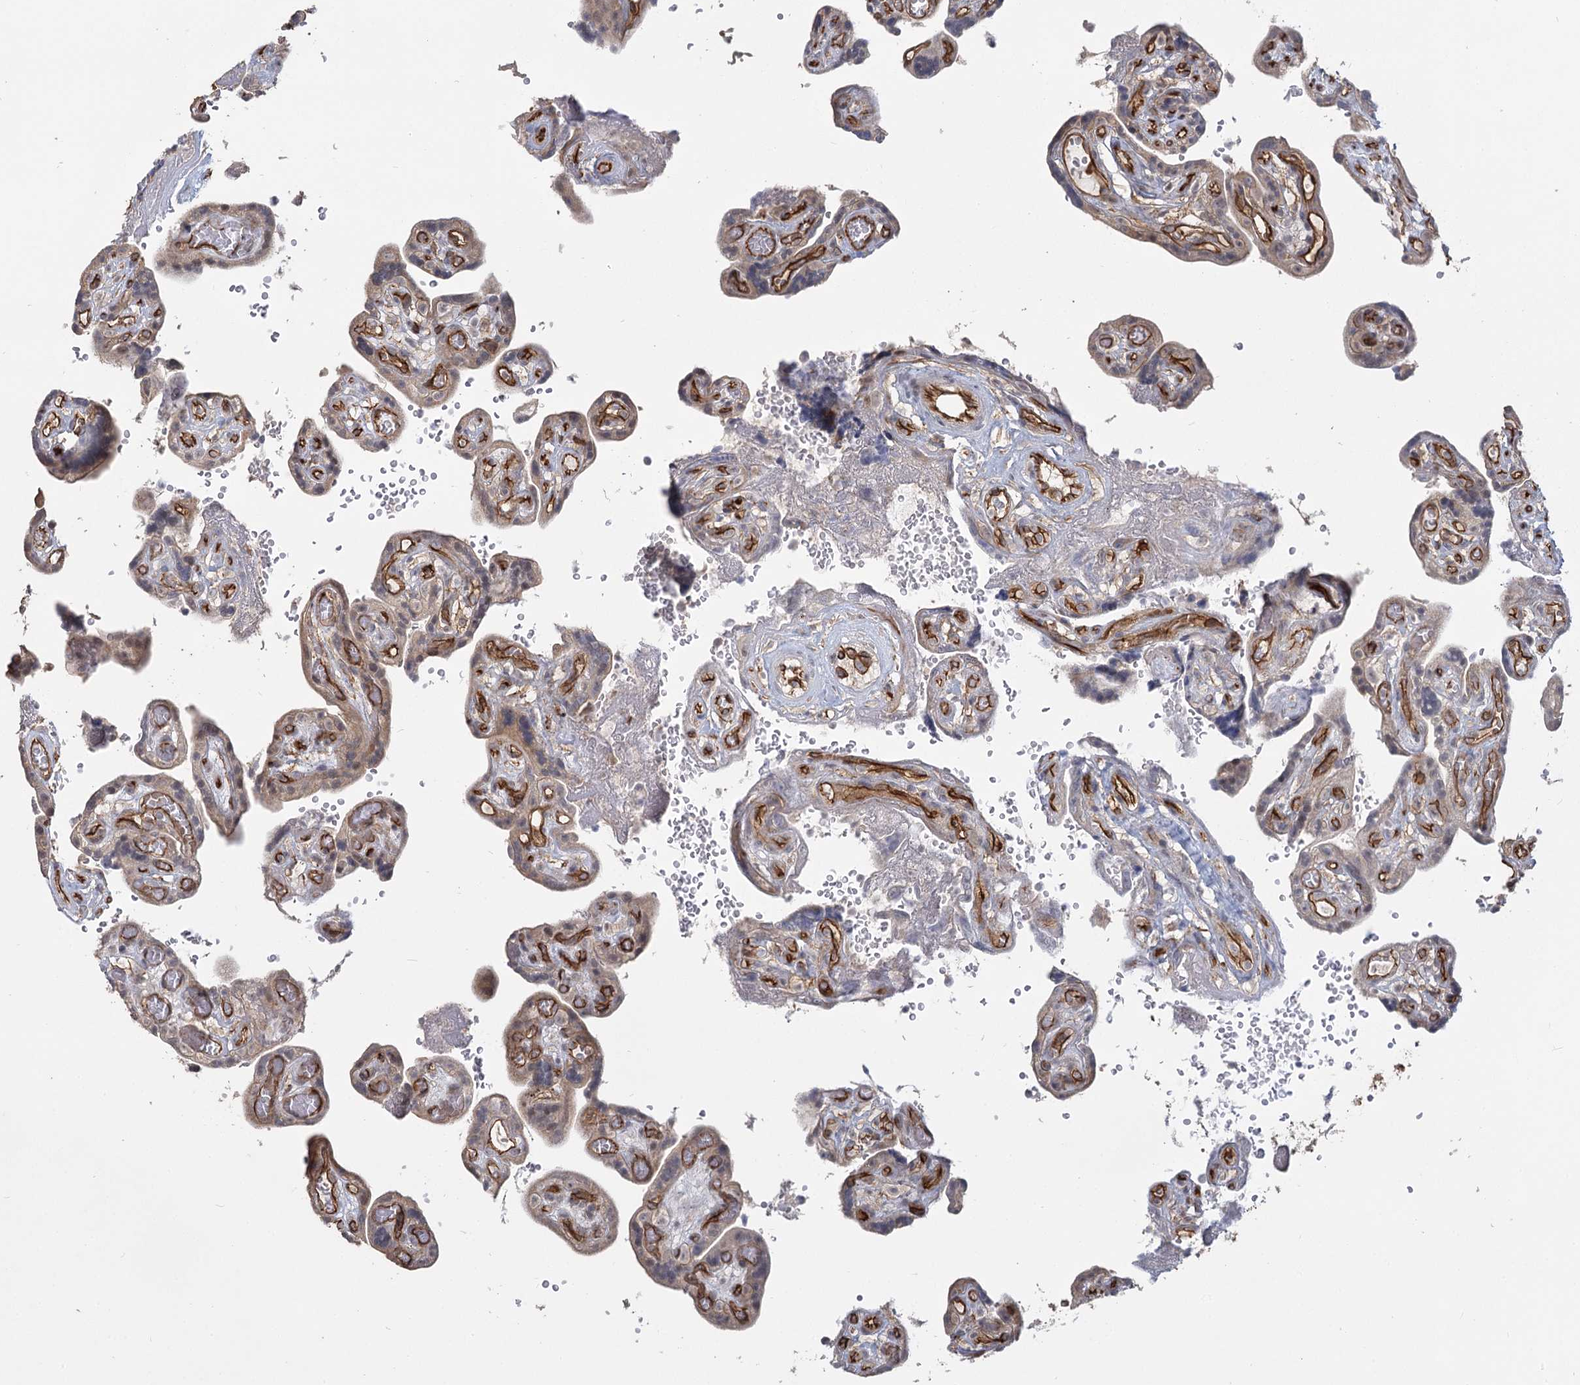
{"staining": {"intensity": "weak", "quantity": "<25%", "location": "cytoplasmic/membranous"}, "tissue": "placenta", "cell_type": "Decidual cells", "image_type": "normal", "snomed": [{"axis": "morphology", "description": "Normal tissue, NOS"}, {"axis": "topography", "description": "Placenta"}], "caption": "IHC histopathology image of unremarkable placenta: placenta stained with DAB demonstrates no significant protein positivity in decidual cells. (DAB immunohistochemistry (IHC), high magnification).", "gene": "RPP14", "patient": {"sex": "female", "age": 30}}